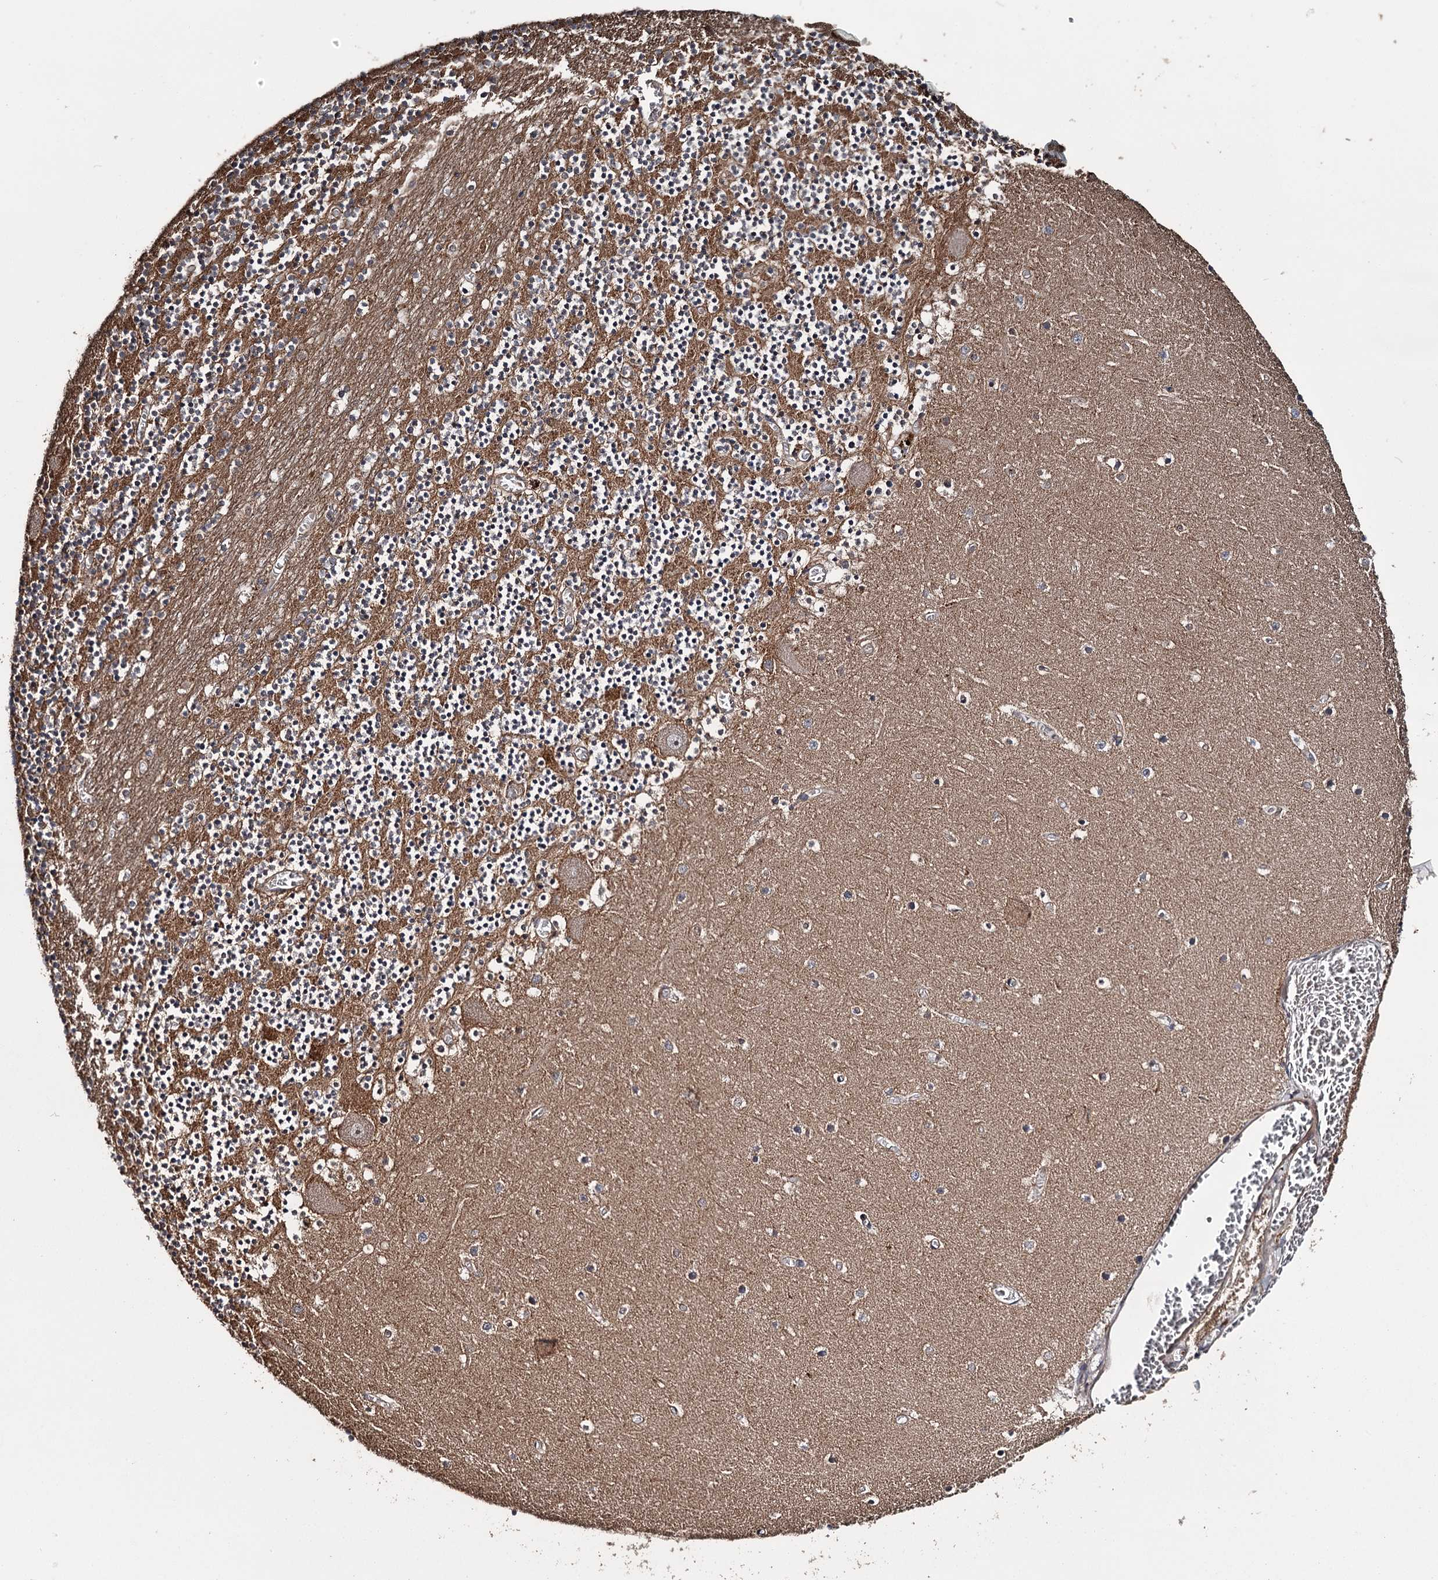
{"staining": {"intensity": "strong", "quantity": "25%-75%", "location": "cytoplasmic/membranous"}, "tissue": "cerebellum", "cell_type": "Cells in granular layer", "image_type": "normal", "snomed": [{"axis": "morphology", "description": "Normal tissue, NOS"}, {"axis": "topography", "description": "Cerebellum"}], "caption": "A brown stain highlights strong cytoplasmic/membranous expression of a protein in cells in granular layer of unremarkable cerebellum.", "gene": "RAB21", "patient": {"sex": "female", "age": 28}}